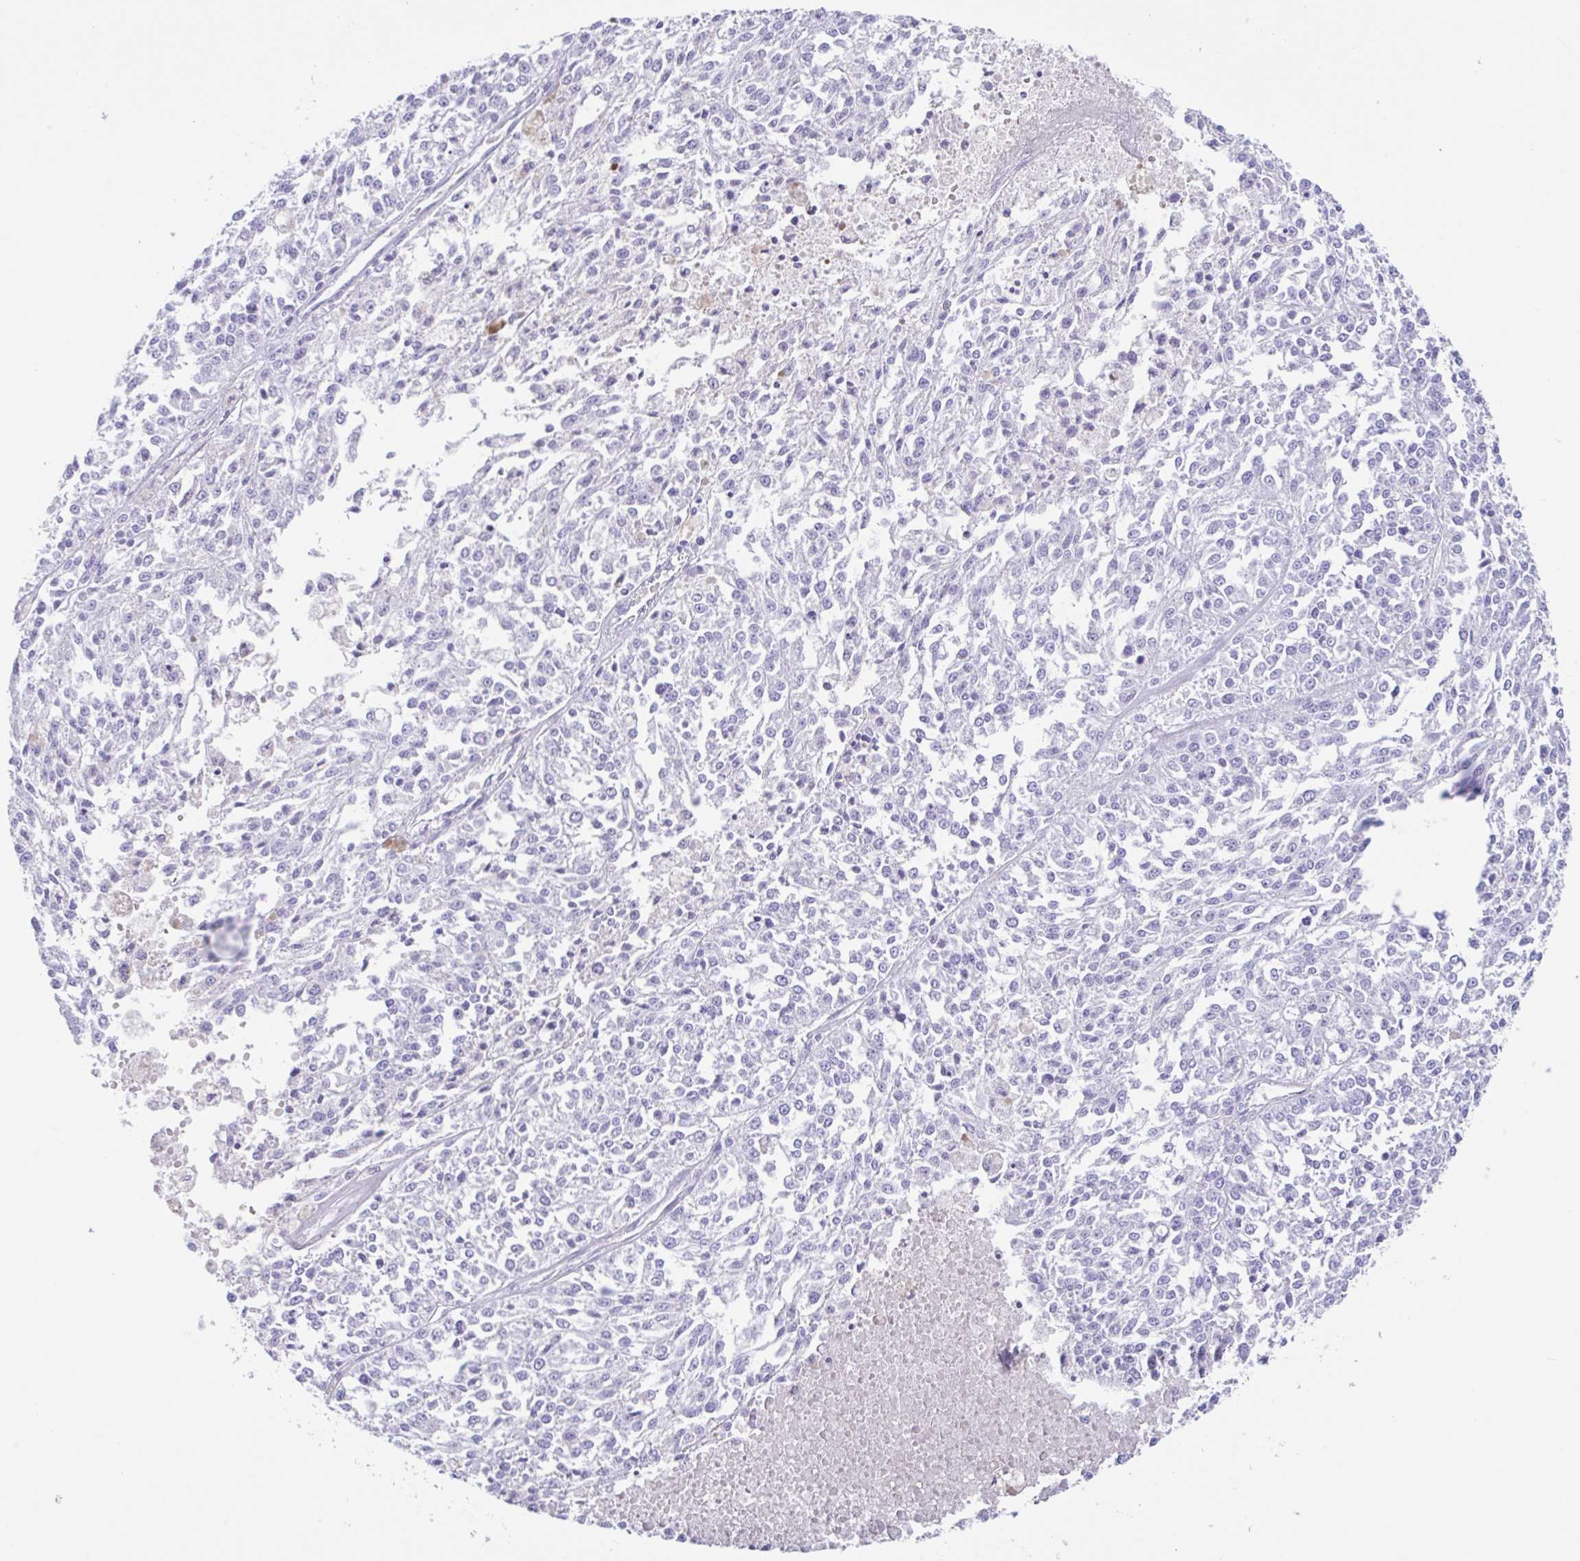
{"staining": {"intensity": "negative", "quantity": "none", "location": "none"}, "tissue": "melanoma", "cell_type": "Tumor cells", "image_type": "cancer", "snomed": [{"axis": "morphology", "description": "Malignant melanoma, NOS"}, {"axis": "topography", "description": "Skin"}], "caption": "The image shows no staining of tumor cells in malignant melanoma.", "gene": "CPA1", "patient": {"sex": "female", "age": 64}}